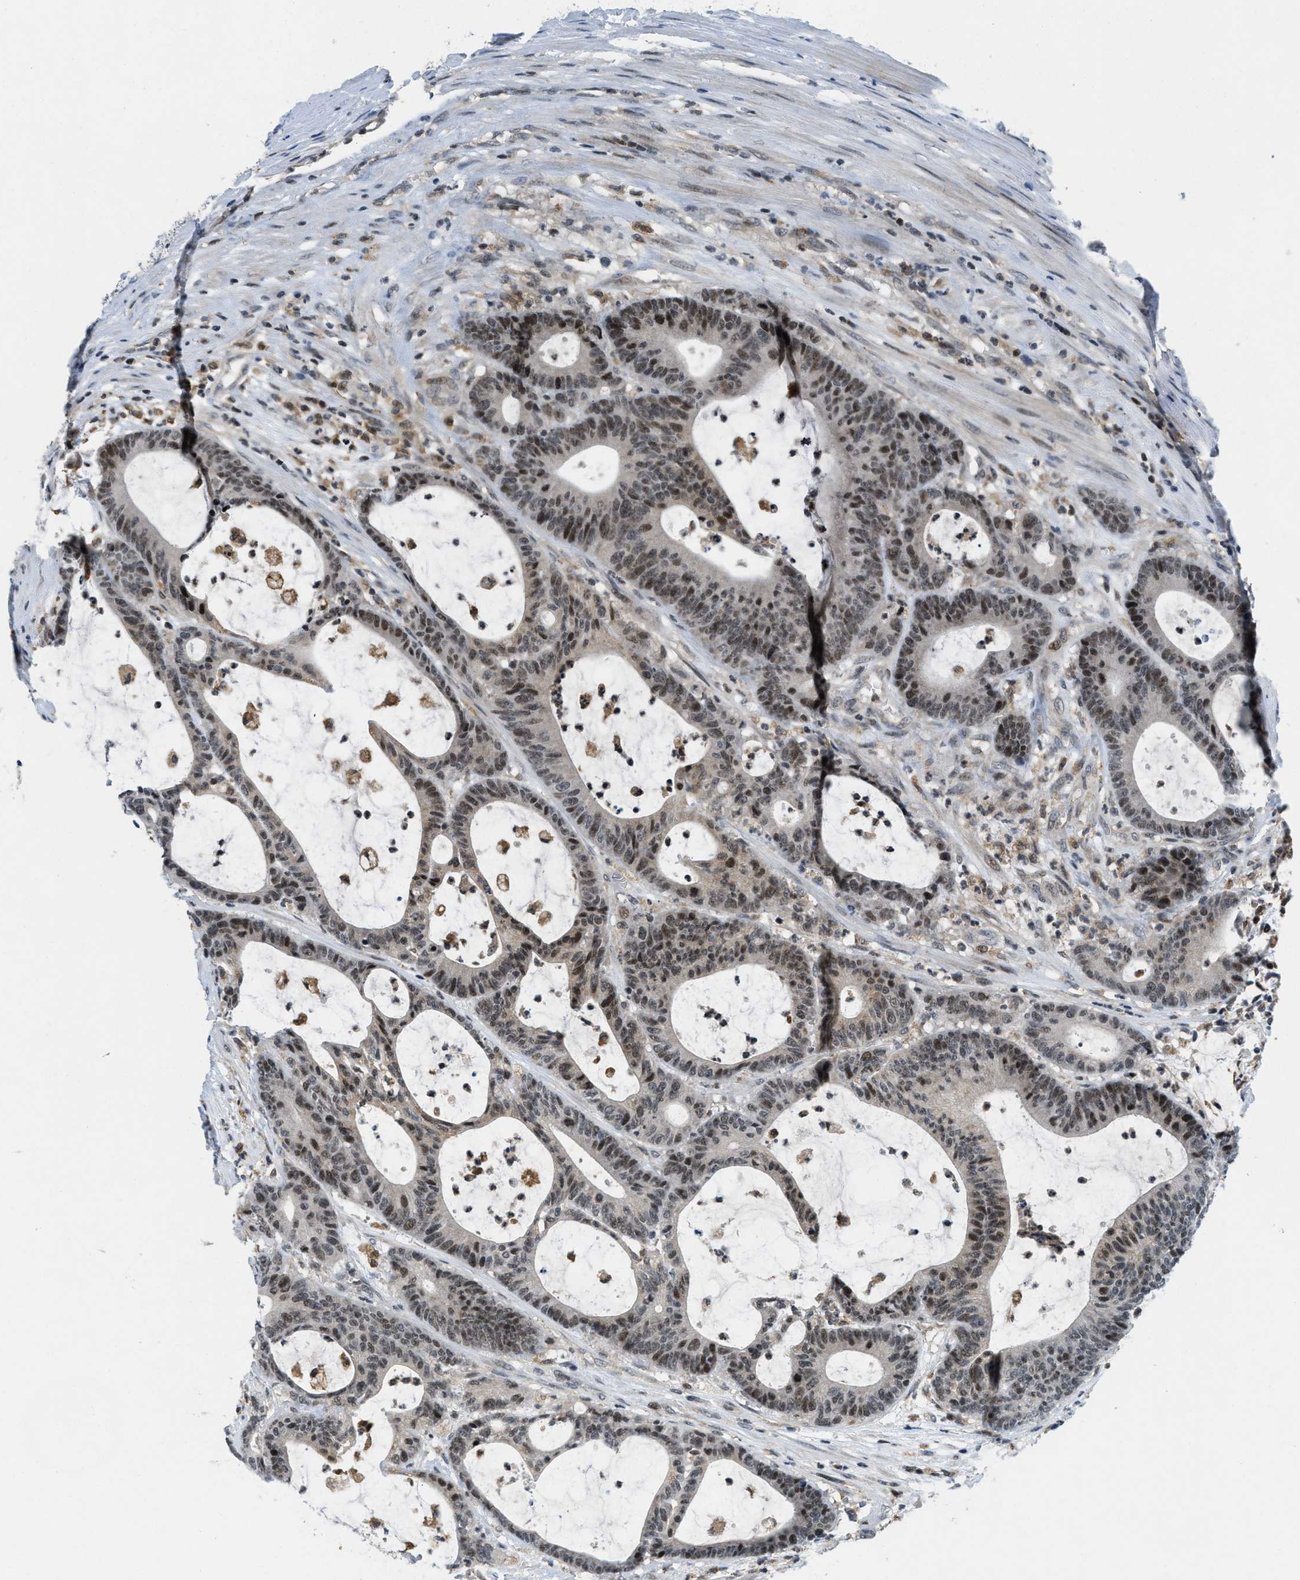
{"staining": {"intensity": "moderate", "quantity": ">75%", "location": "cytoplasmic/membranous"}, "tissue": "colorectal cancer", "cell_type": "Tumor cells", "image_type": "cancer", "snomed": [{"axis": "morphology", "description": "Adenocarcinoma, NOS"}, {"axis": "topography", "description": "Colon"}], "caption": "Immunohistochemistry photomicrograph of human colorectal cancer stained for a protein (brown), which displays medium levels of moderate cytoplasmic/membranous expression in approximately >75% of tumor cells.", "gene": "ING1", "patient": {"sex": "female", "age": 84}}